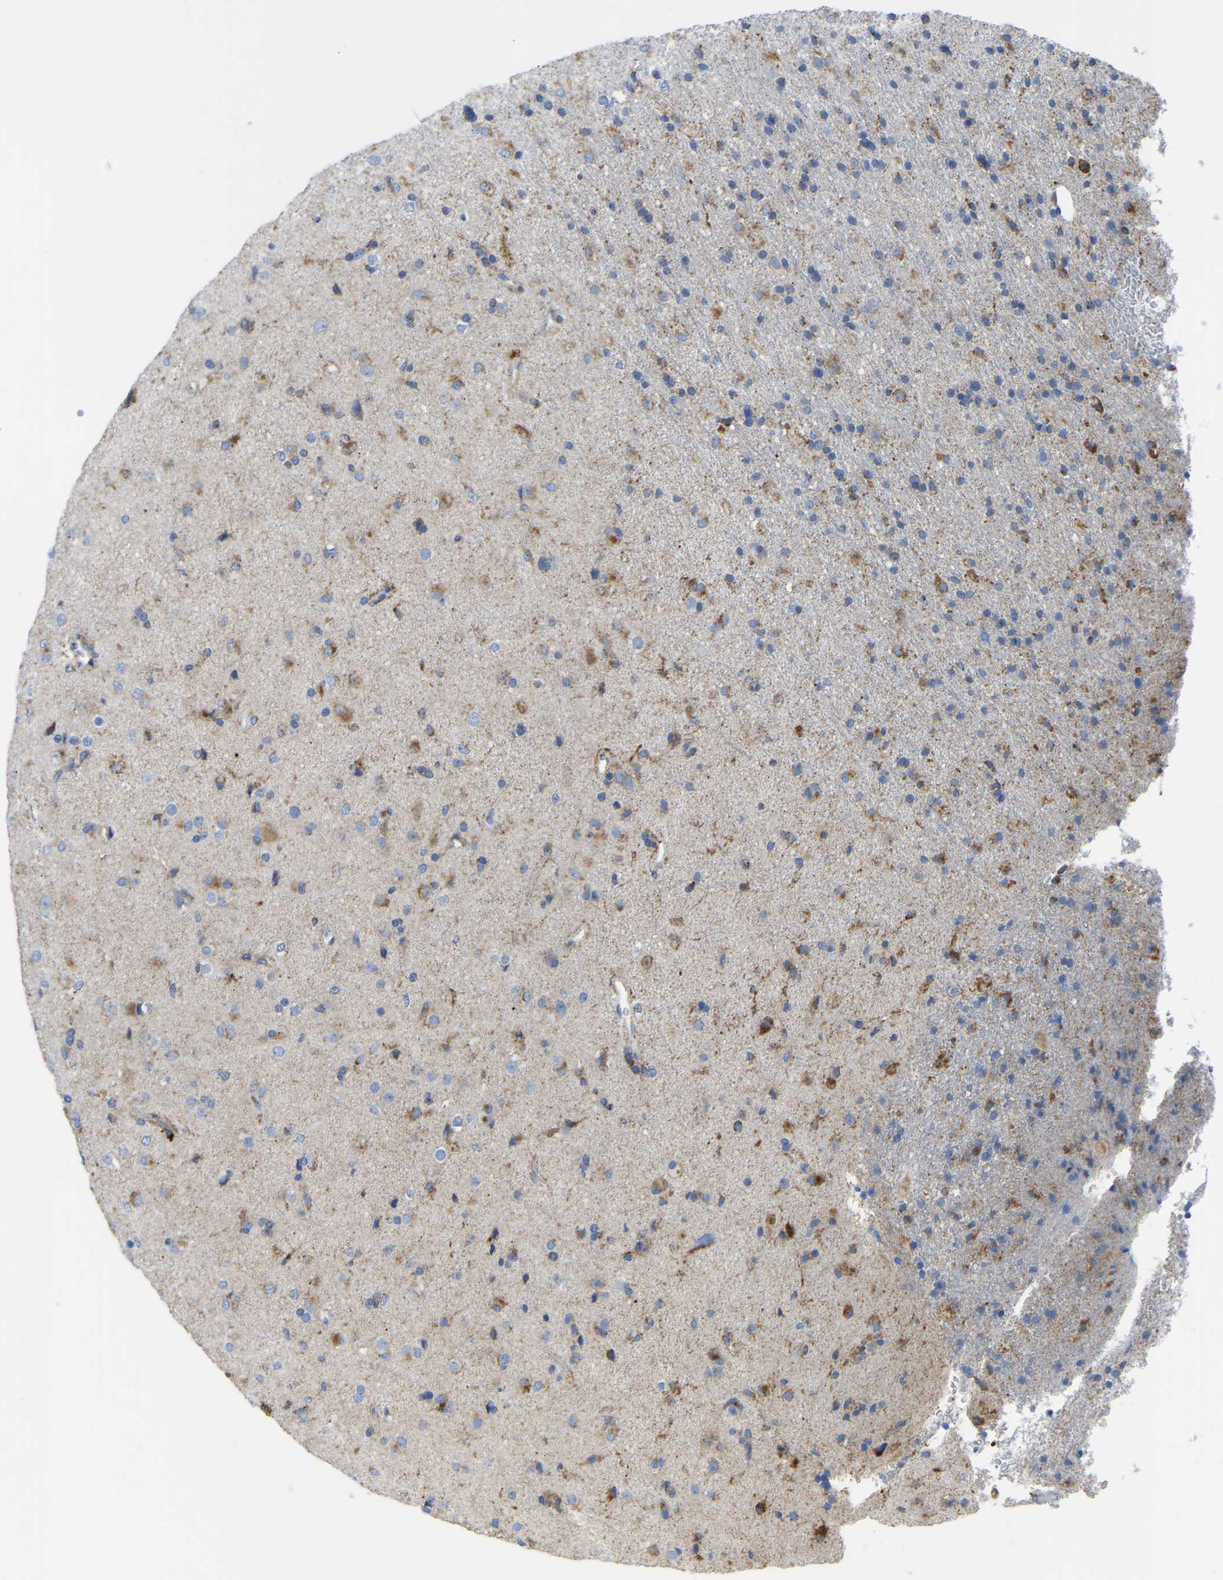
{"staining": {"intensity": "moderate", "quantity": "25%-75%", "location": "cytoplasmic/membranous"}, "tissue": "glioma", "cell_type": "Tumor cells", "image_type": "cancer", "snomed": [{"axis": "morphology", "description": "Glioma, malignant, Low grade"}, {"axis": "topography", "description": "Brain"}], "caption": "Protein analysis of glioma tissue demonstrates moderate cytoplasmic/membranous positivity in about 25%-75% of tumor cells.", "gene": "ETFA", "patient": {"sex": "male", "age": 65}}